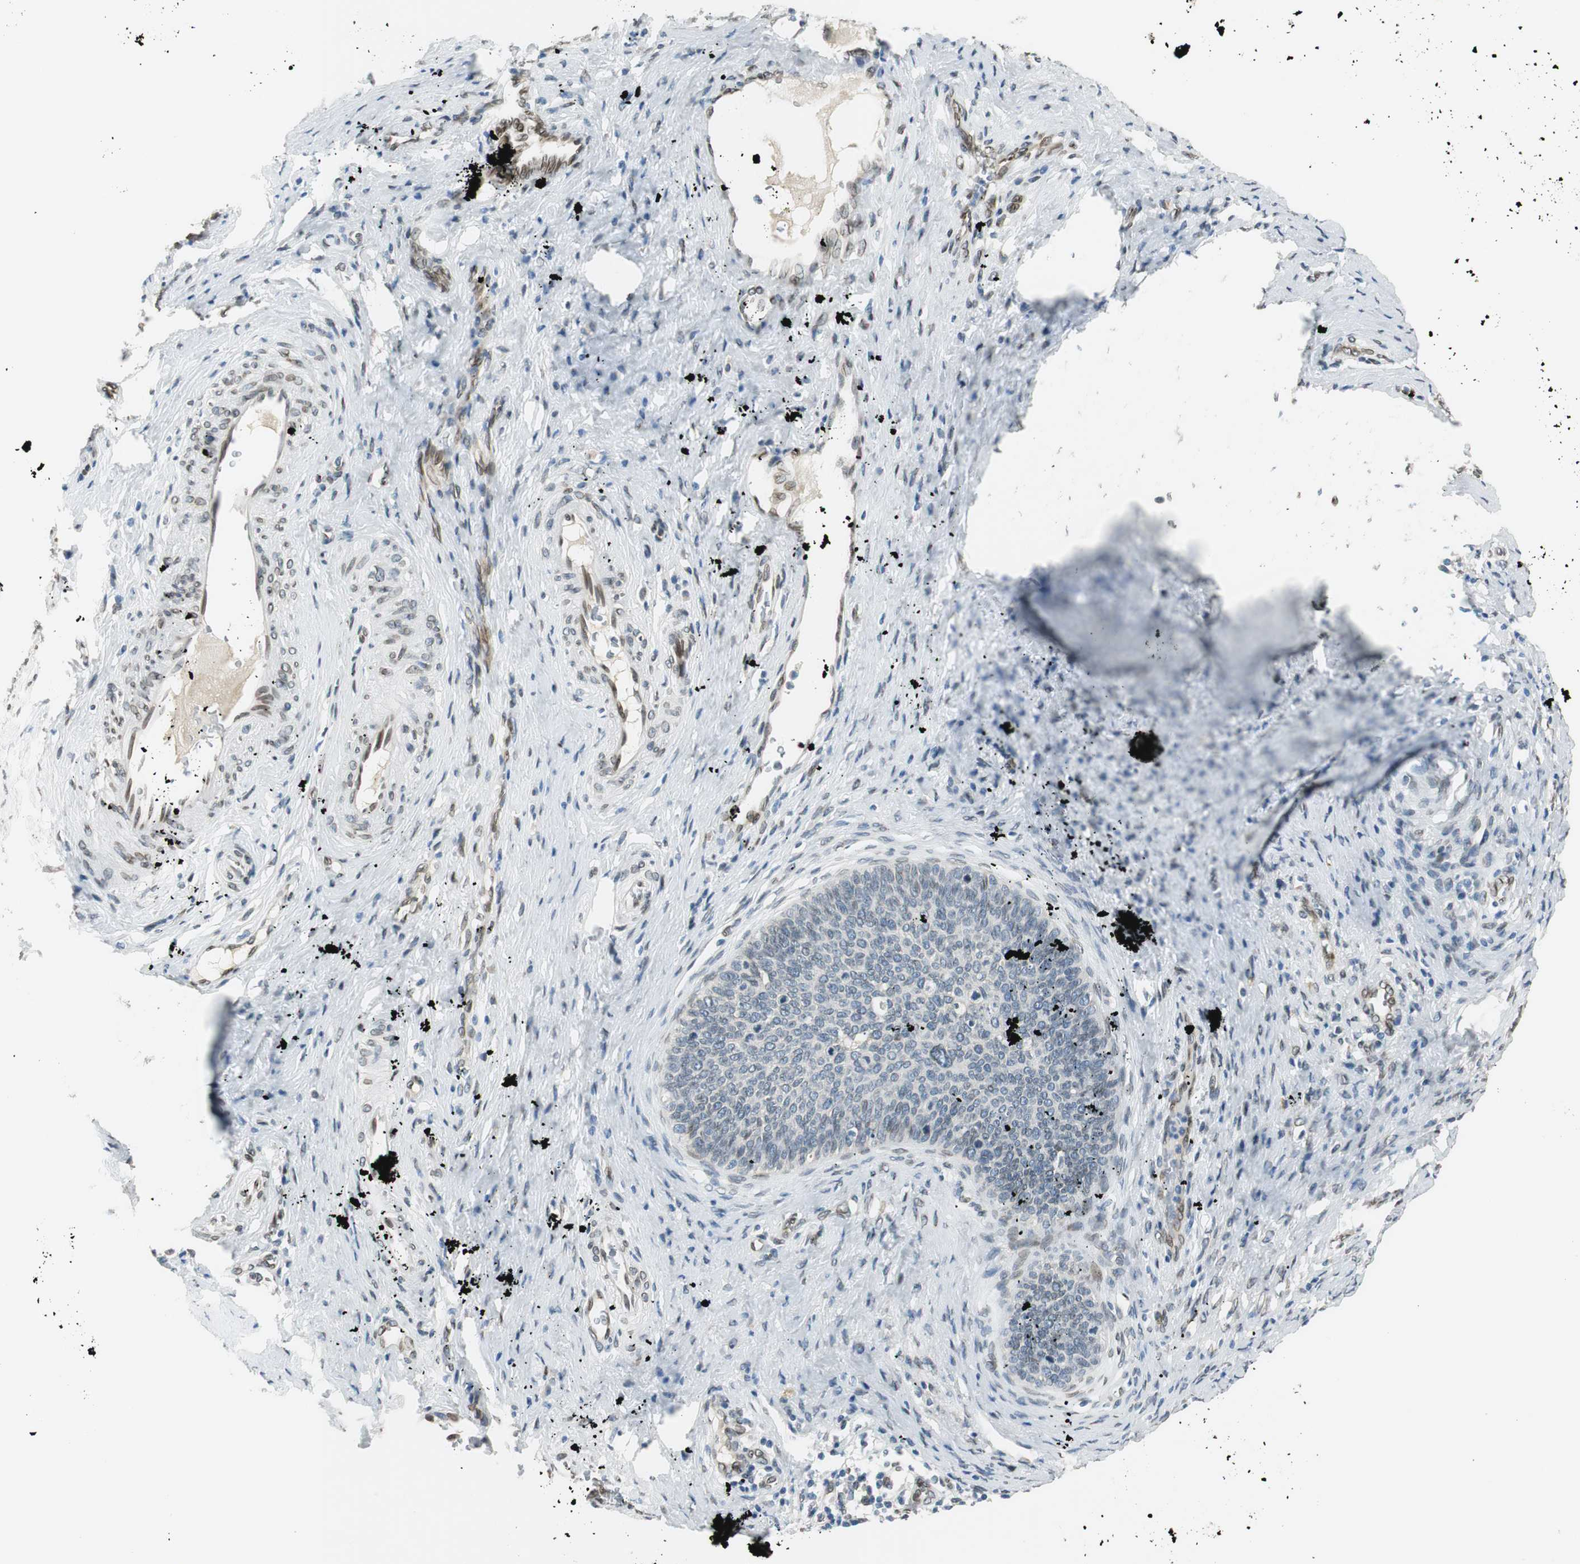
{"staining": {"intensity": "negative", "quantity": "none", "location": "none"}, "tissue": "cervical cancer", "cell_type": "Tumor cells", "image_type": "cancer", "snomed": [{"axis": "morphology", "description": "Squamous cell carcinoma, NOS"}, {"axis": "topography", "description": "Cervix"}], "caption": "High power microscopy photomicrograph of an immunohistochemistry histopathology image of cervical squamous cell carcinoma, revealing no significant positivity in tumor cells.", "gene": "TMEM260", "patient": {"sex": "female", "age": 33}}